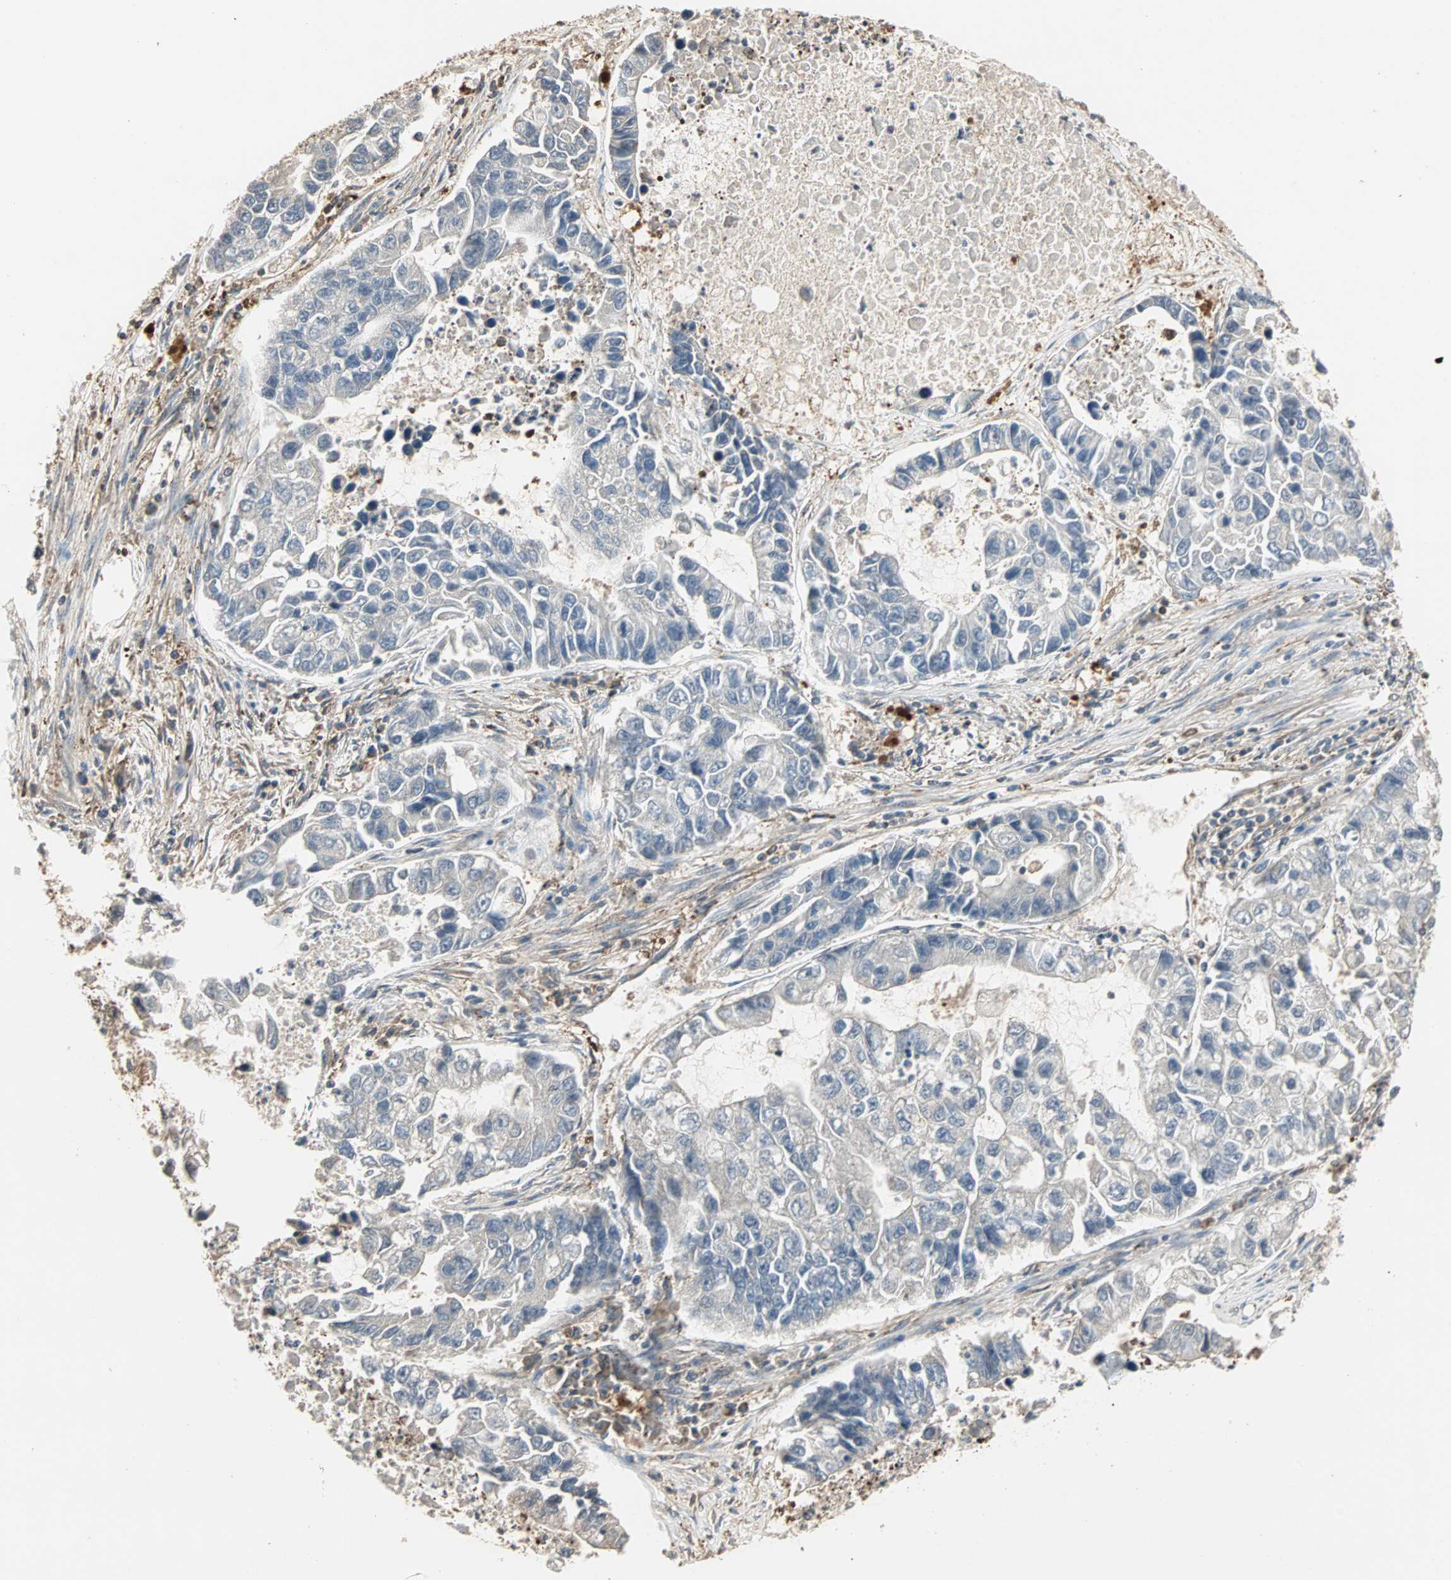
{"staining": {"intensity": "negative", "quantity": "none", "location": "none"}, "tissue": "lung cancer", "cell_type": "Tumor cells", "image_type": "cancer", "snomed": [{"axis": "morphology", "description": "Adenocarcinoma, NOS"}, {"axis": "topography", "description": "Lung"}], "caption": "Protein analysis of lung cancer reveals no significant positivity in tumor cells.", "gene": "DRG2", "patient": {"sex": "female", "age": 51}}